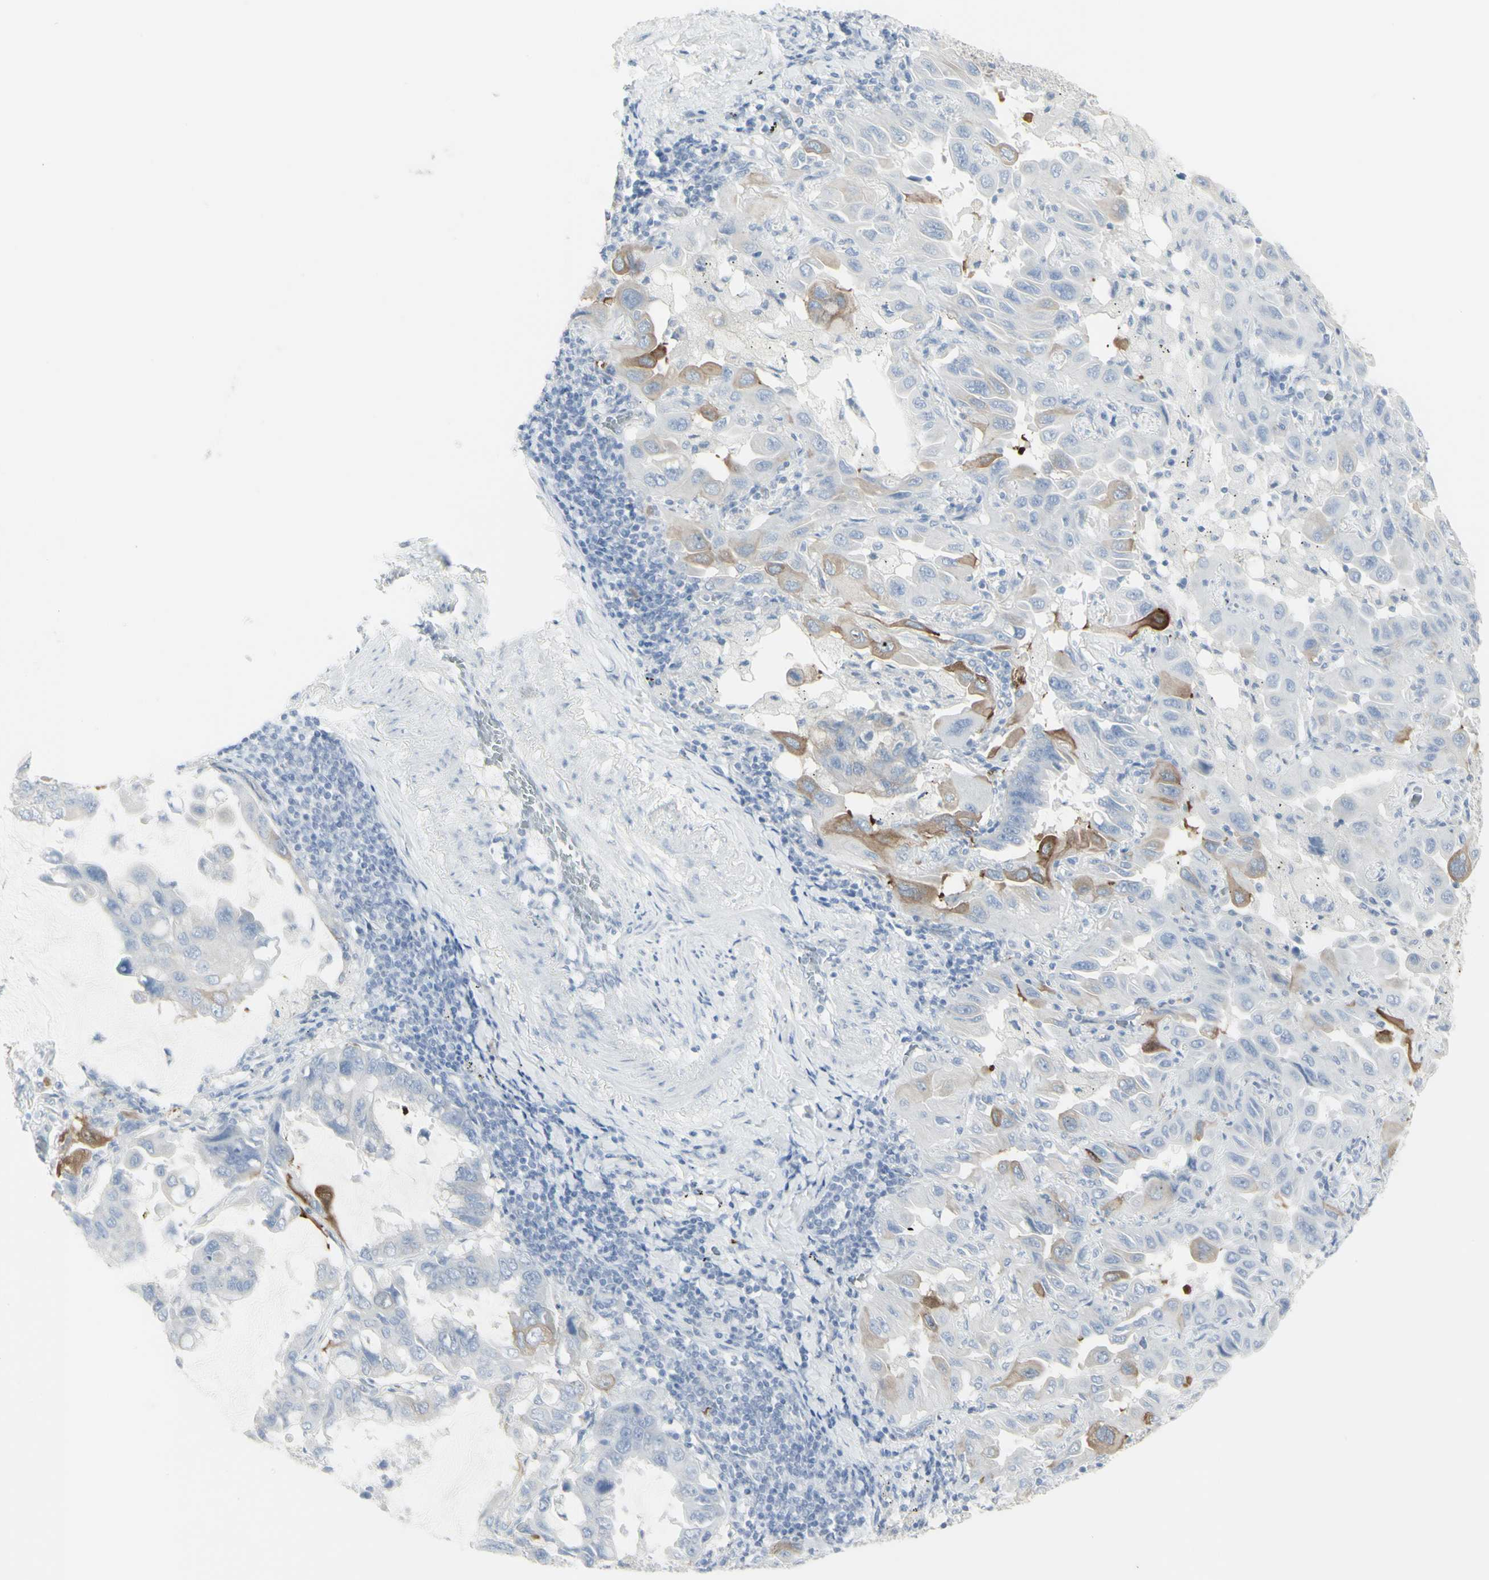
{"staining": {"intensity": "moderate", "quantity": "<25%", "location": "cytoplasmic/membranous"}, "tissue": "lung cancer", "cell_type": "Tumor cells", "image_type": "cancer", "snomed": [{"axis": "morphology", "description": "Adenocarcinoma, NOS"}, {"axis": "topography", "description": "Lung"}], "caption": "A brown stain labels moderate cytoplasmic/membranous positivity of a protein in lung cancer (adenocarcinoma) tumor cells.", "gene": "ENSG00000198211", "patient": {"sex": "male", "age": 64}}